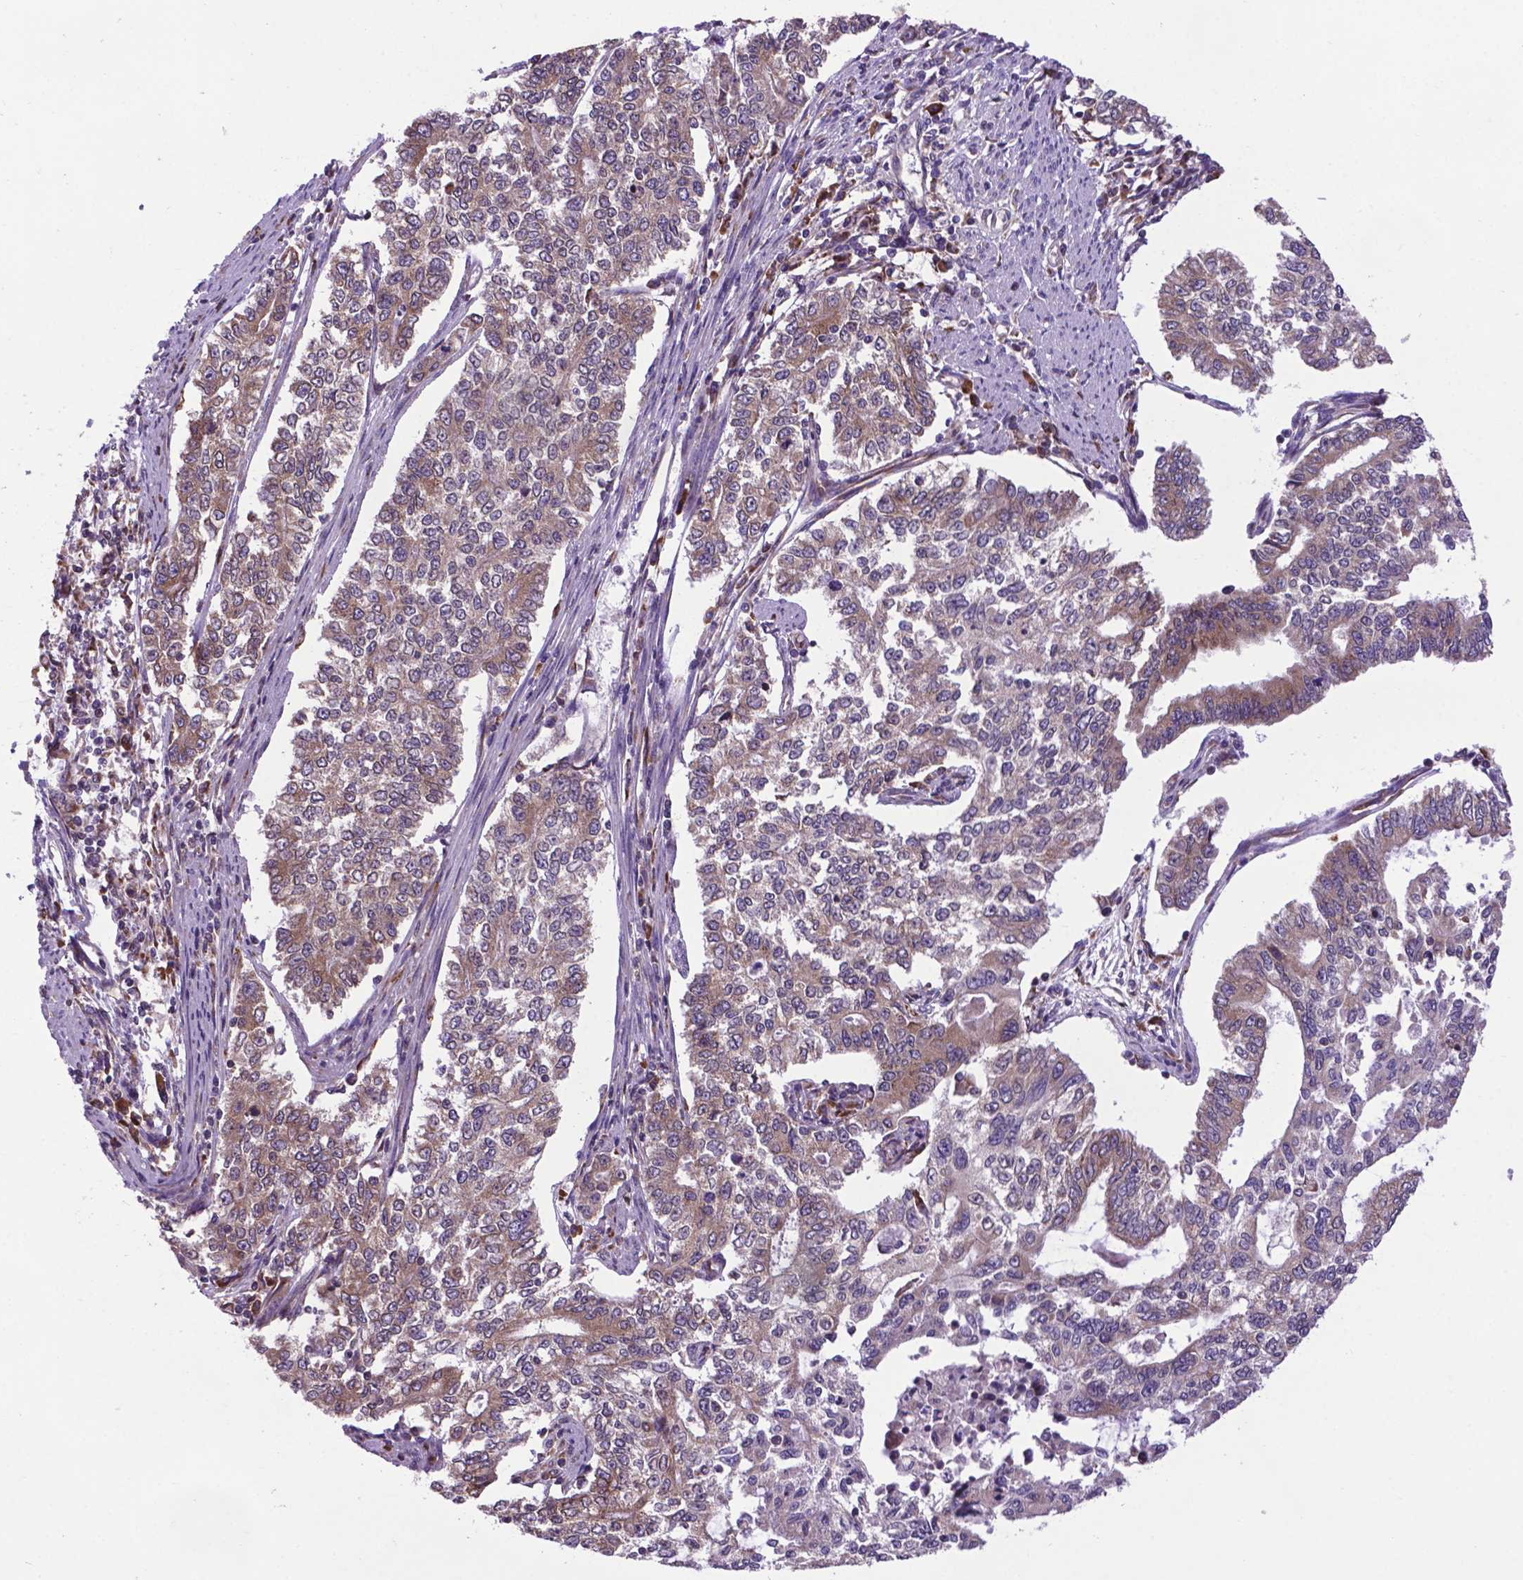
{"staining": {"intensity": "moderate", "quantity": ">75%", "location": "cytoplasmic/membranous"}, "tissue": "endometrial cancer", "cell_type": "Tumor cells", "image_type": "cancer", "snomed": [{"axis": "morphology", "description": "Adenocarcinoma, NOS"}, {"axis": "topography", "description": "Uterus"}], "caption": "About >75% of tumor cells in endometrial cancer (adenocarcinoma) demonstrate moderate cytoplasmic/membranous protein positivity as visualized by brown immunohistochemical staining.", "gene": "WDR83OS", "patient": {"sex": "female", "age": 59}}